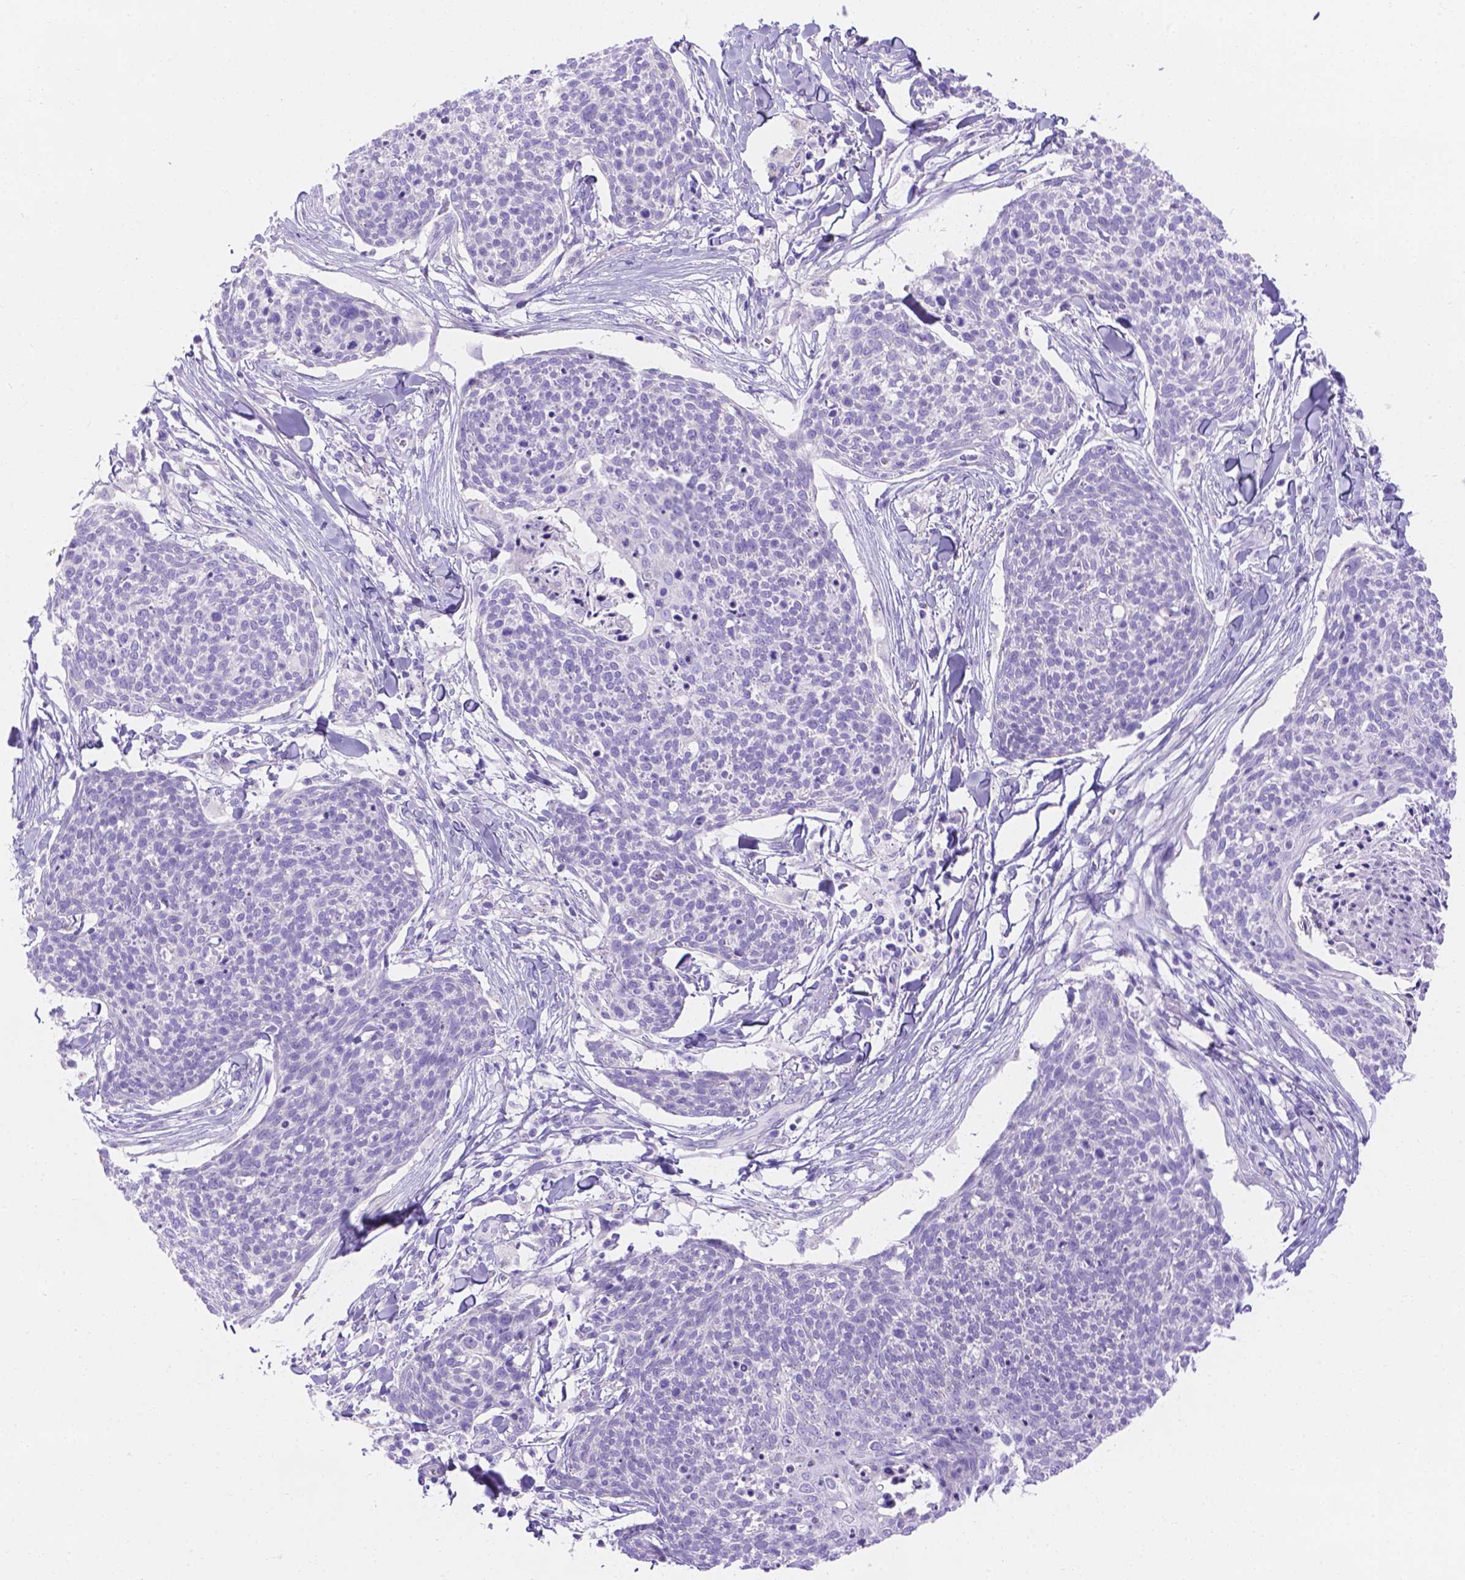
{"staining": {"intensity": "negative", "quantity": "none", "location": "none"}, "tissue": "skin cancer", "cell_type": "Tumor cells", "image_type": "cancer", "snomed": [{"axis": "morphology", "description": "Squamous cell carcinoma, NOS"}, {"axis": "topography", "description": "Skin"}, {"axis": "topography", "description": "Vulva"}], "caption": "The IHC image has no significant staining in tumor cells of skin squamous cell carcinoma tissue.", "gene": "MLN", "patient": {"sex": "female", "age": 75}}